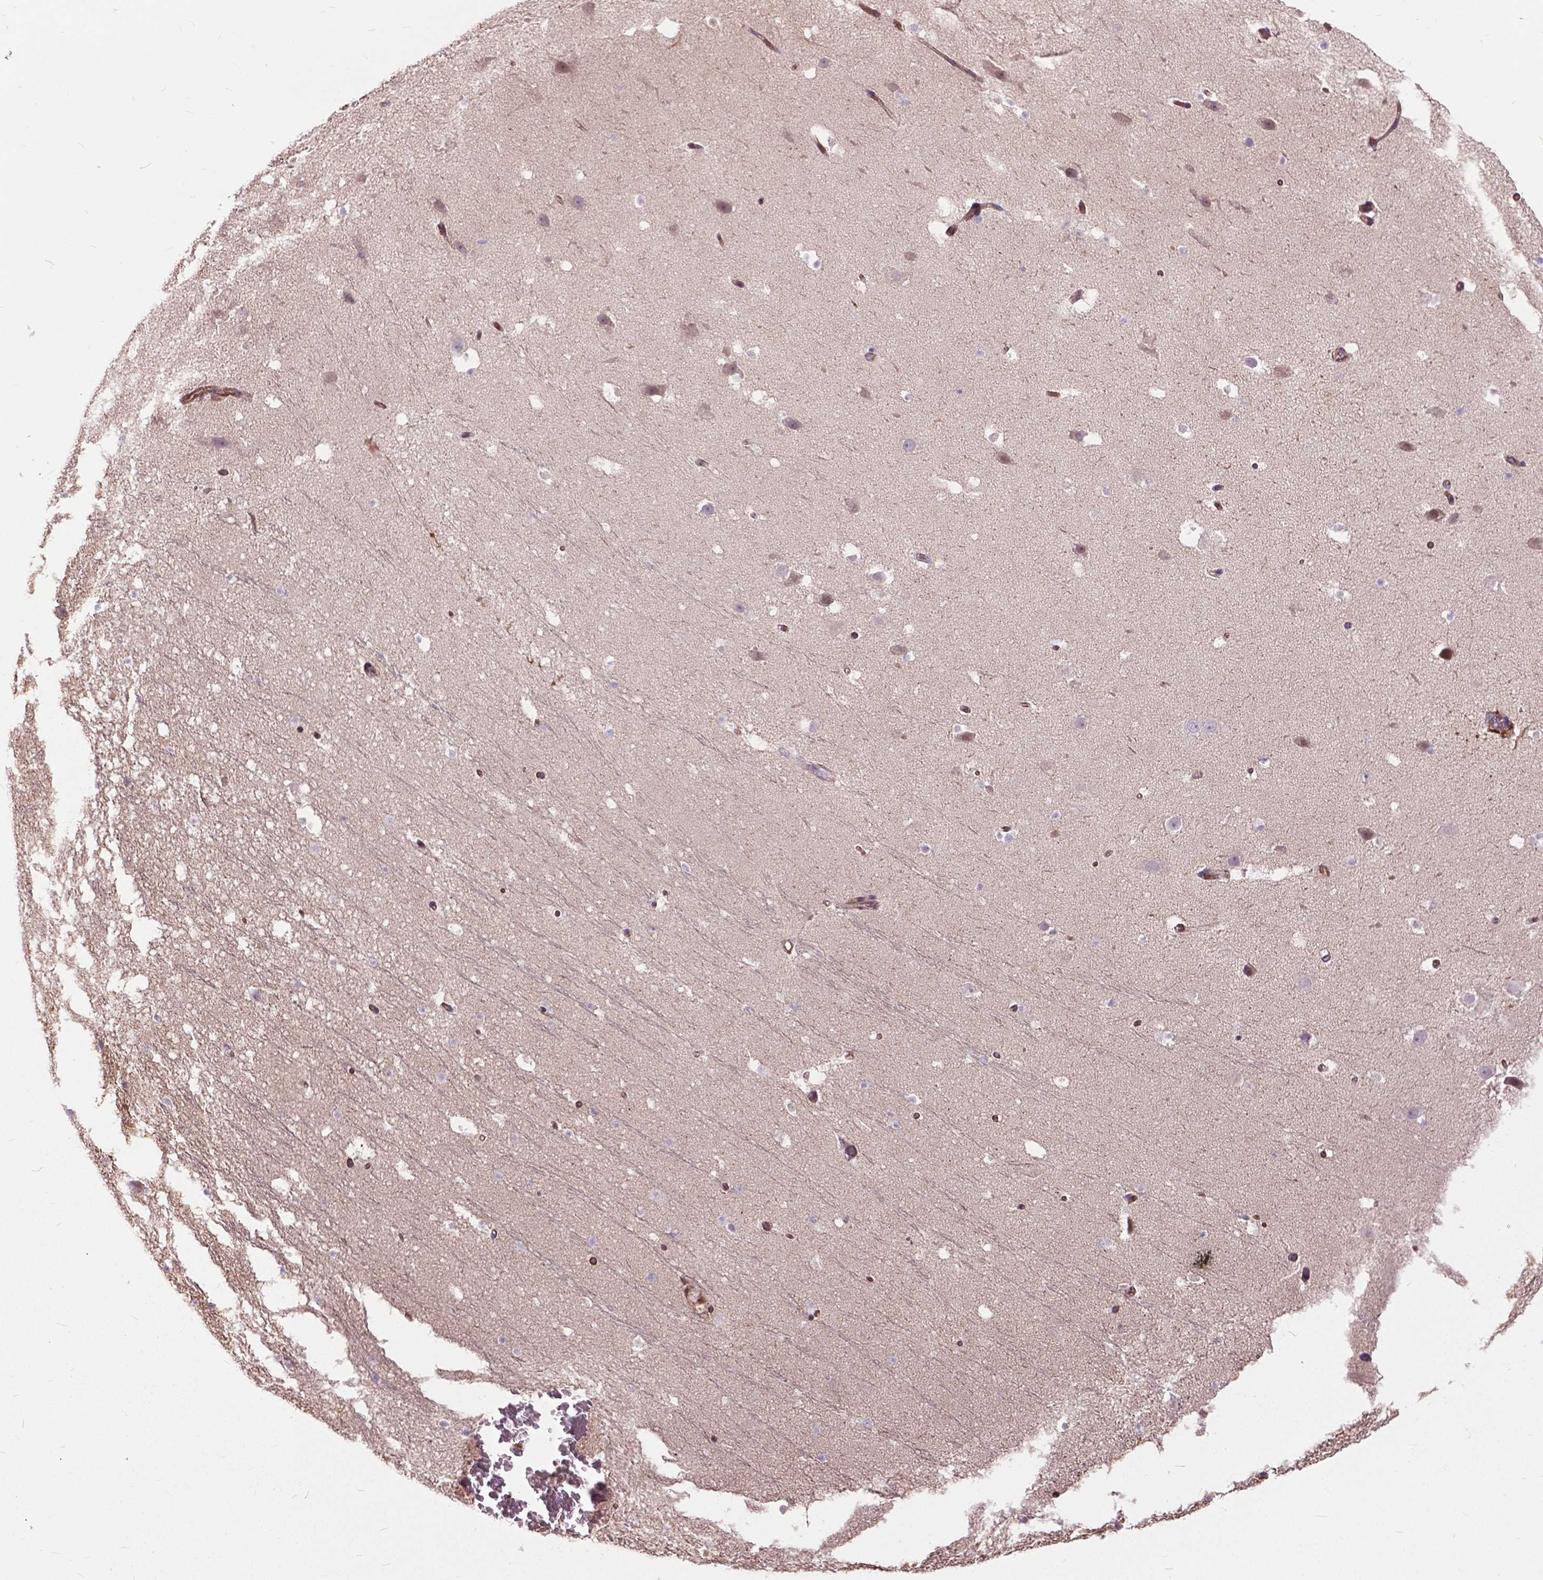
{"staining": {"intensity": "moderate", "quantity": "<25%", "location": "nuclear"}, "tissue": "hippocampus", "cell_type": "Glial cells", "image_type": "normal", "snomed": [{"axis": "morphology", "description": "Normal tissue, NOS"}, {"axis": "topography", "description": "Hippocampus"}], "caption": "A high-resolution image shows immunohistochemistry (IHC) staining of unremarkable hippocampus, which reveals moderate nuclear expression in approximately <25% of glial cells.", "gene": "FLT4", "patient": {"sex": "male", "age": 26}}